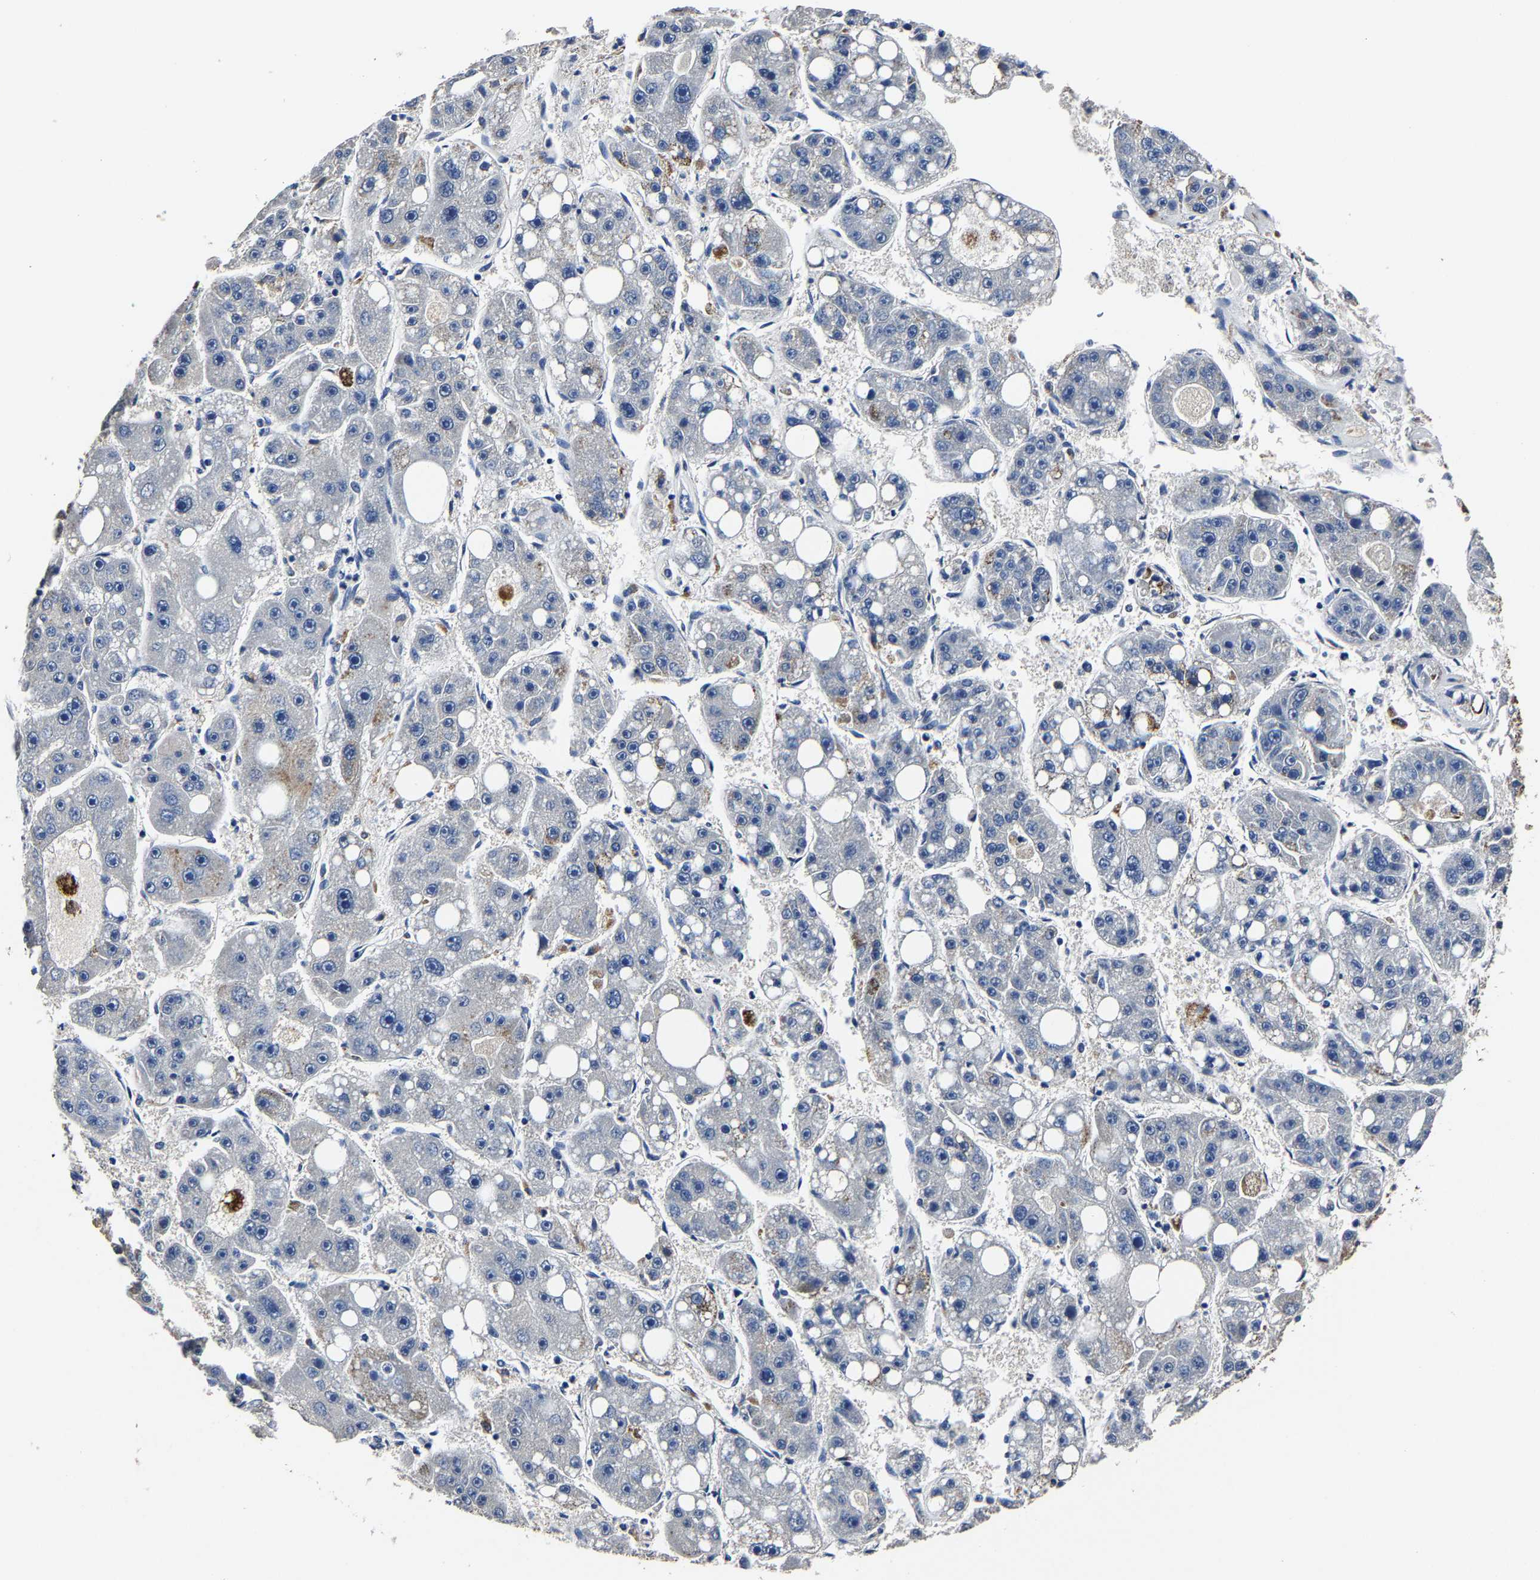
{"staining": {"intensity": "negative", "quantity": "none", "location": "none"}, "tissue": "liver cancer", "cell_type": "Tumor cells", "image_type": "cancer", "snomed": [{"axis": "morphology", "description": "Carcinoma, Hepatocellular, NOS"}, {"axis": "topography", "description": "Liver"}], "caption": "The histopathology image displays no significant positivity in tumor cells of hepatocellular carcinoma (liver).", "gene": "PSPH", "patient": {"sex": "female", "age": 61}}